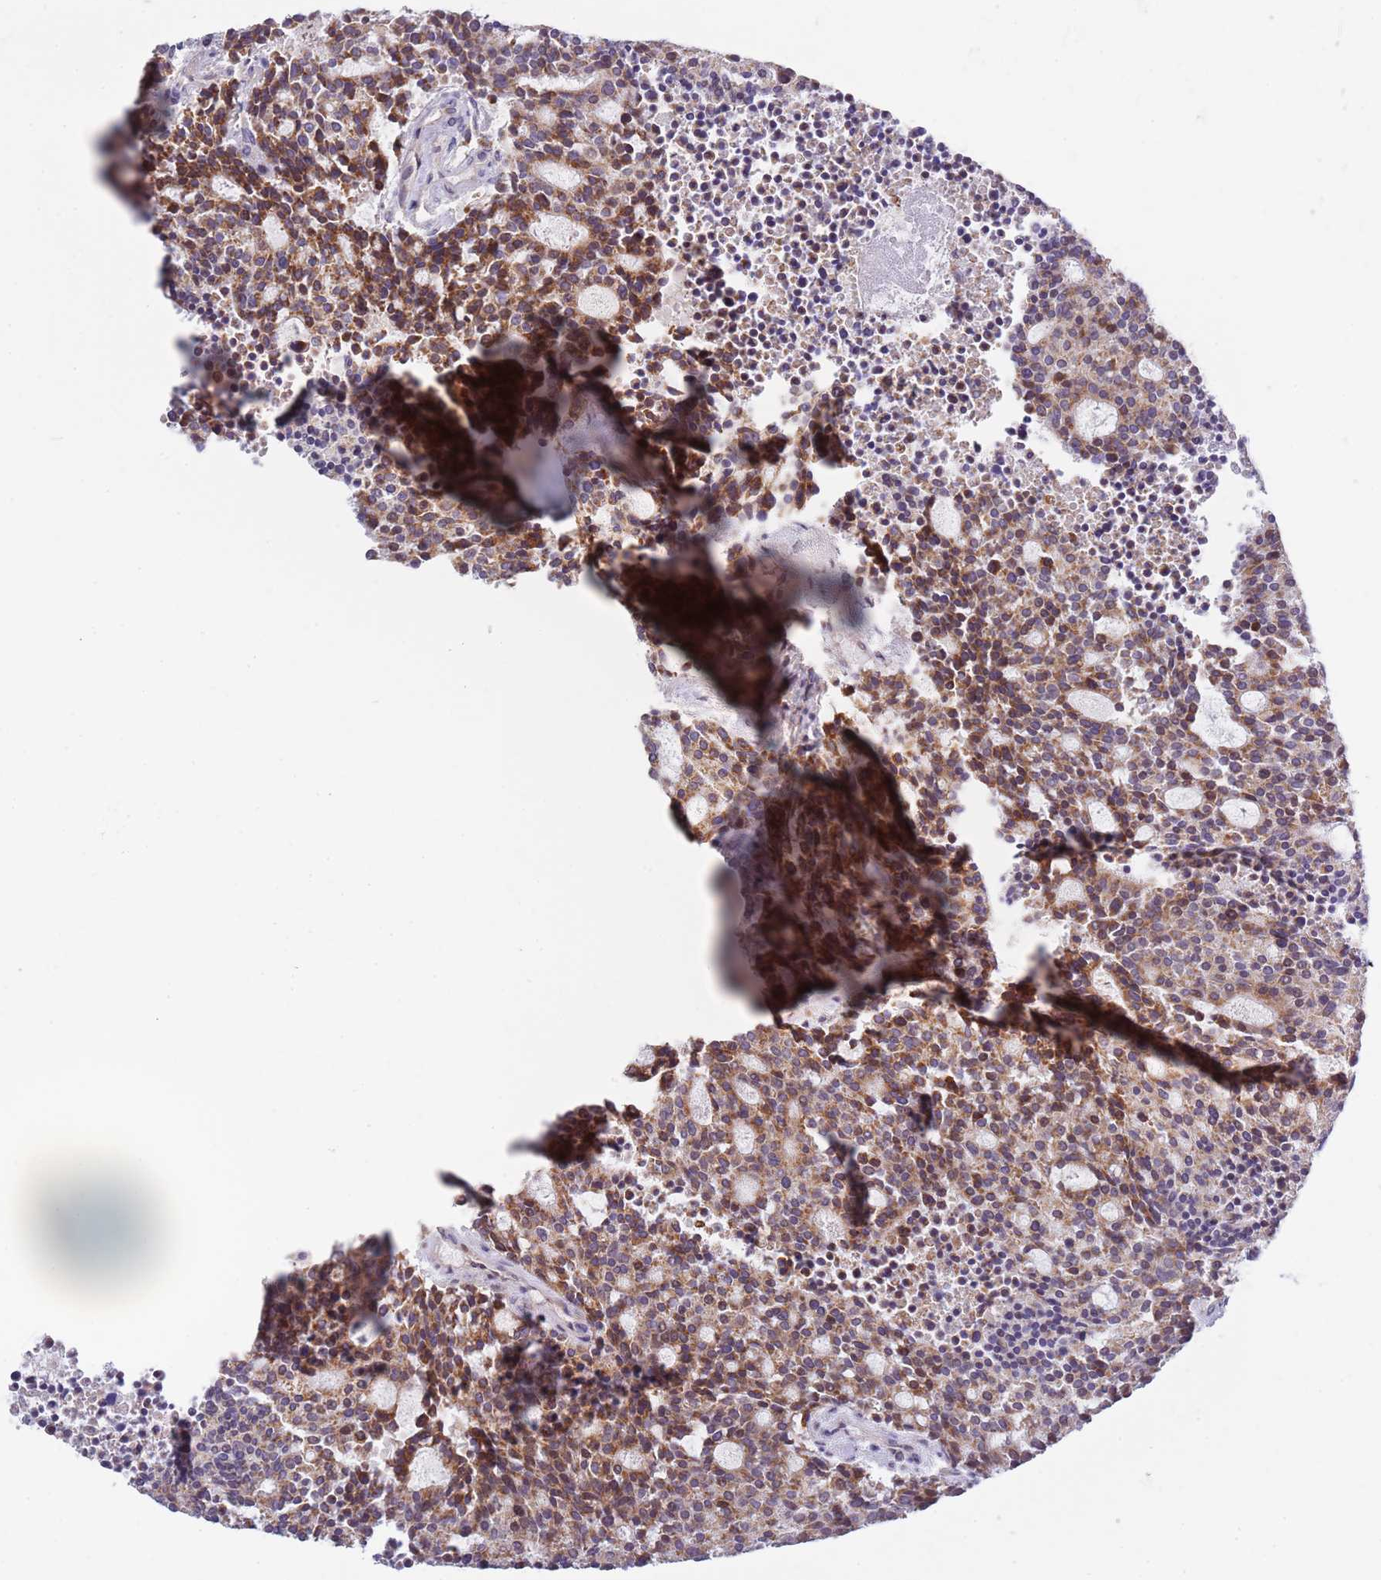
{"staining": {"intensity": "moderate", "quantity": ">75%", "location": "cytoplasmic/membranous"}, "tissue": "carcinoid", "cell_type": "Tumor cells", "image_type": "cancer", "snomed": [{"axis": "morphology", "description": "Carcinoid, malignant, NOS"}, {"axis": "topography", "description": "Pancreas"}], "caption": "This is a histology image of IHC staining of carcinoid (malignant), which shows moderate expression in the cytoplasmic/membranous of tumor cells.", "gene": "IRS4", "patient": {"sex": "female", "age": 54}}